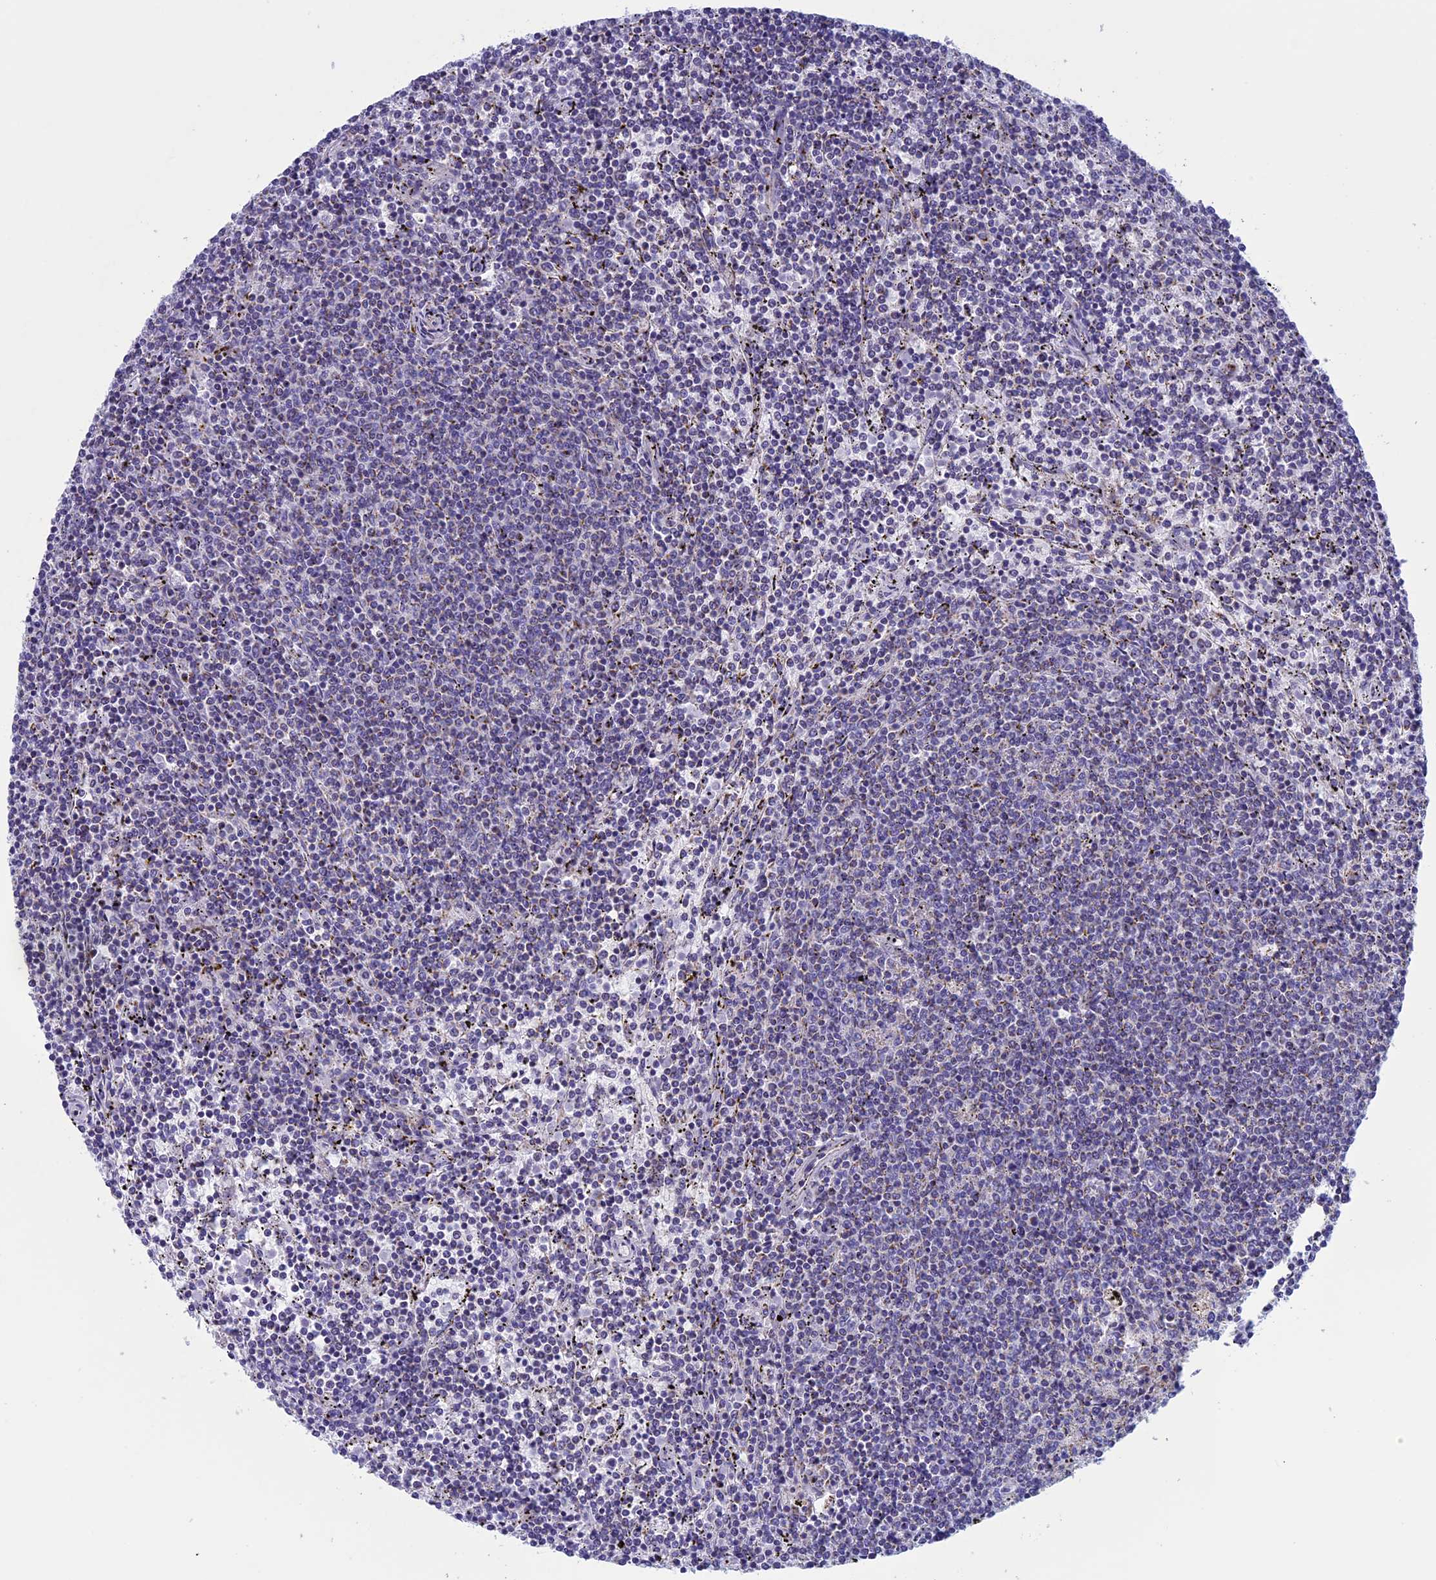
{"staining": {"intensity": "negative", "quantity": "none", "location": "none"}, "tissue": "lymphoma", "cell_type": "Tumor cells", "image_type": "cancer", "snomed": [{"axis": "morphology", "description": "Malignant lymphoma, non-Hodgkin's type, Low grade"}, {"axis": "topography", "description": "Spleen"}], "caption": "DAB immunohistochemical staining of lymphoma exhibits no significant expression in tumor cells.", "gene": "NDUFB9", "patient": {"sex": "female", "age": 50}}